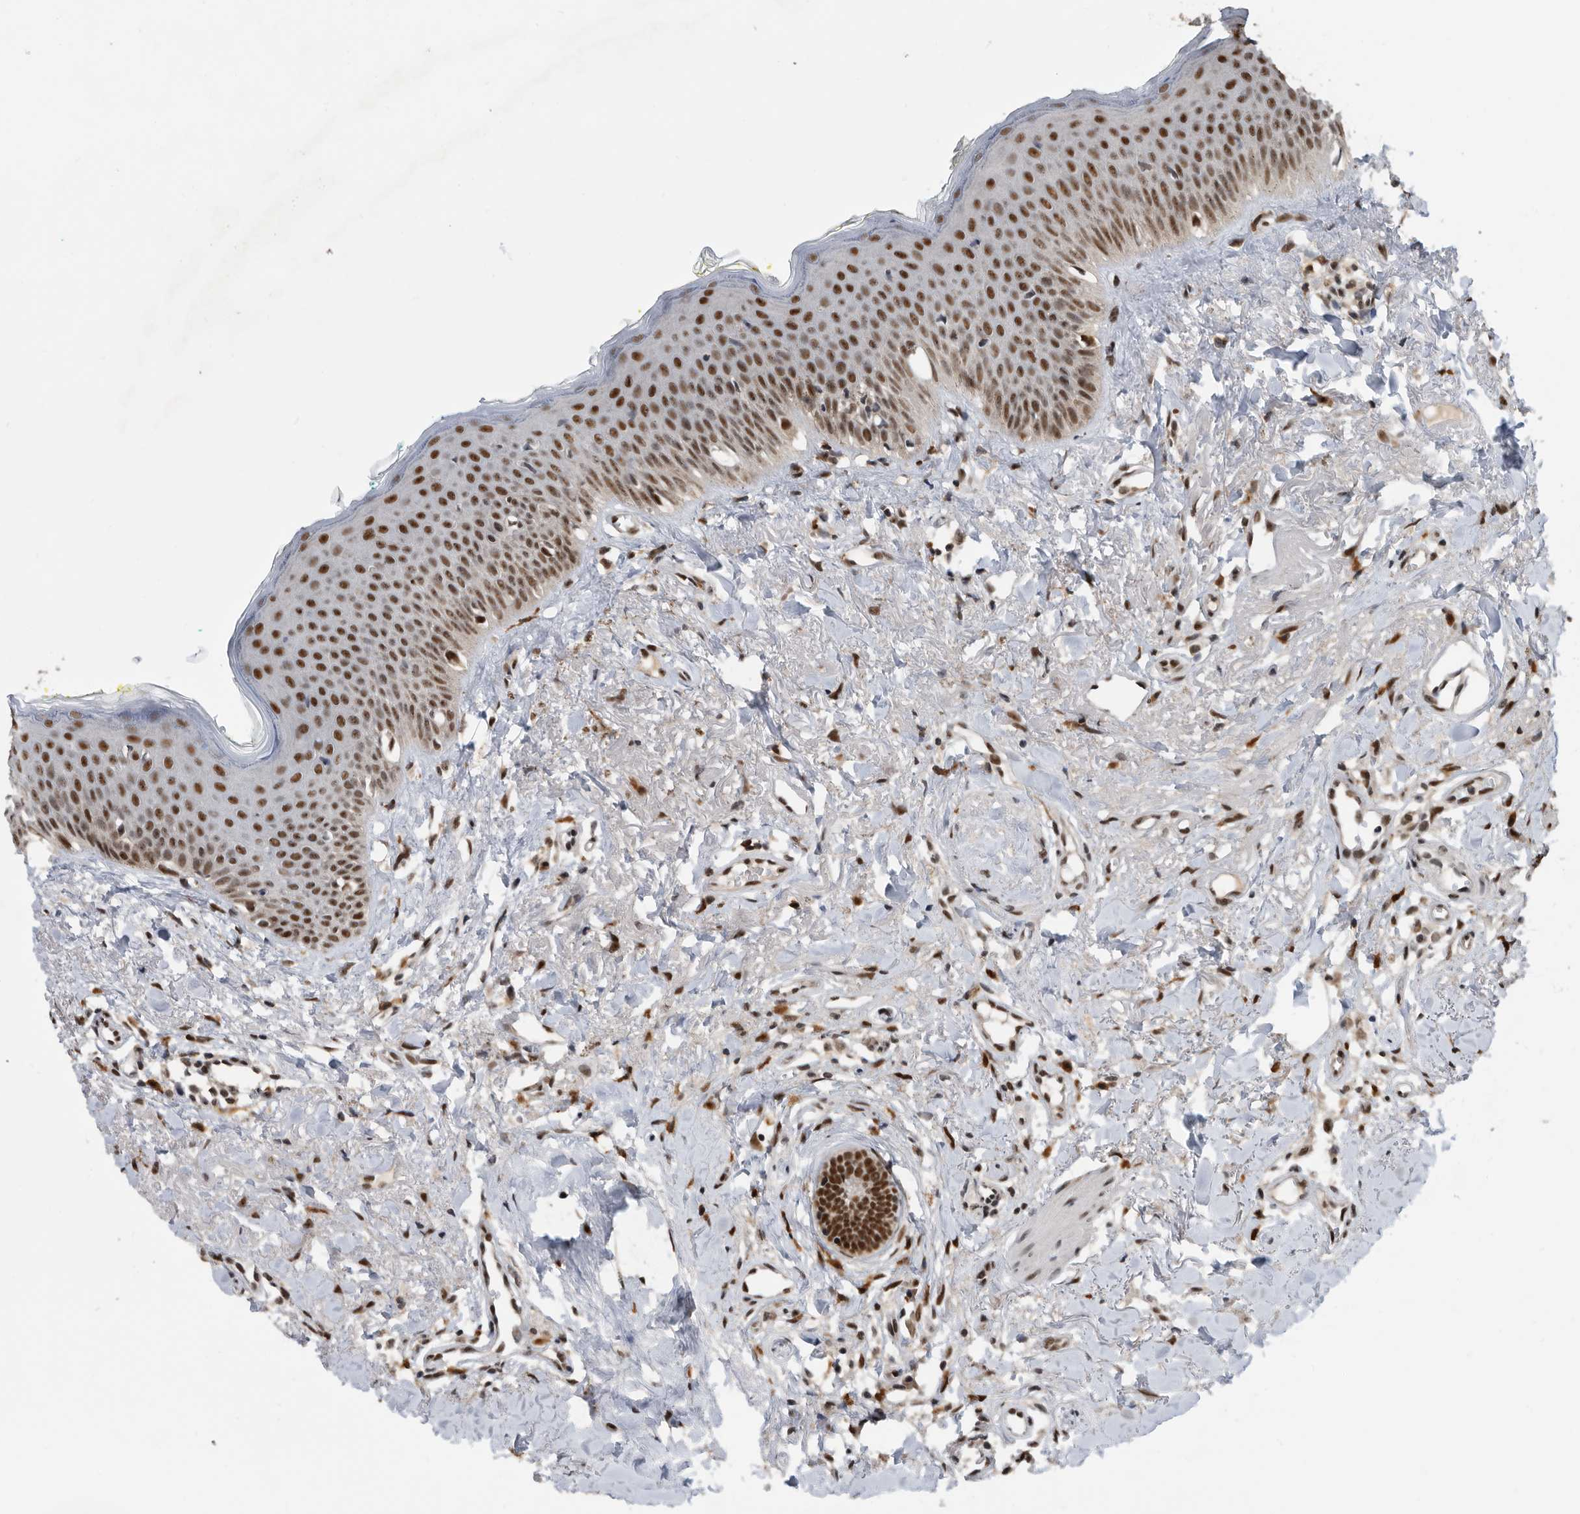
{"staining": {"intensity": "strong", "quantity": ">75%", "location": "nuclear"}, "tissue": "oral mucosa", "cell_type": "Squamous epithelial cells", "image_type": "normal", "snomed": [{"axis": "morphology", "description": "Normal tissue, NOS"}, {"axis": "topography", "description": "Oral tissue"}], "caption": "DAB (3,3'-diaminobenzidine) immunohistochemical staining of unremarkable human oral mucosa reveals strong nuclear protein expression in approximately >75% of squamous epithelial cells. (IHC, brightfield microscopy, high magnification).", "gene": "ZNF260", "patient": {"sex": "female", "age": 70}}